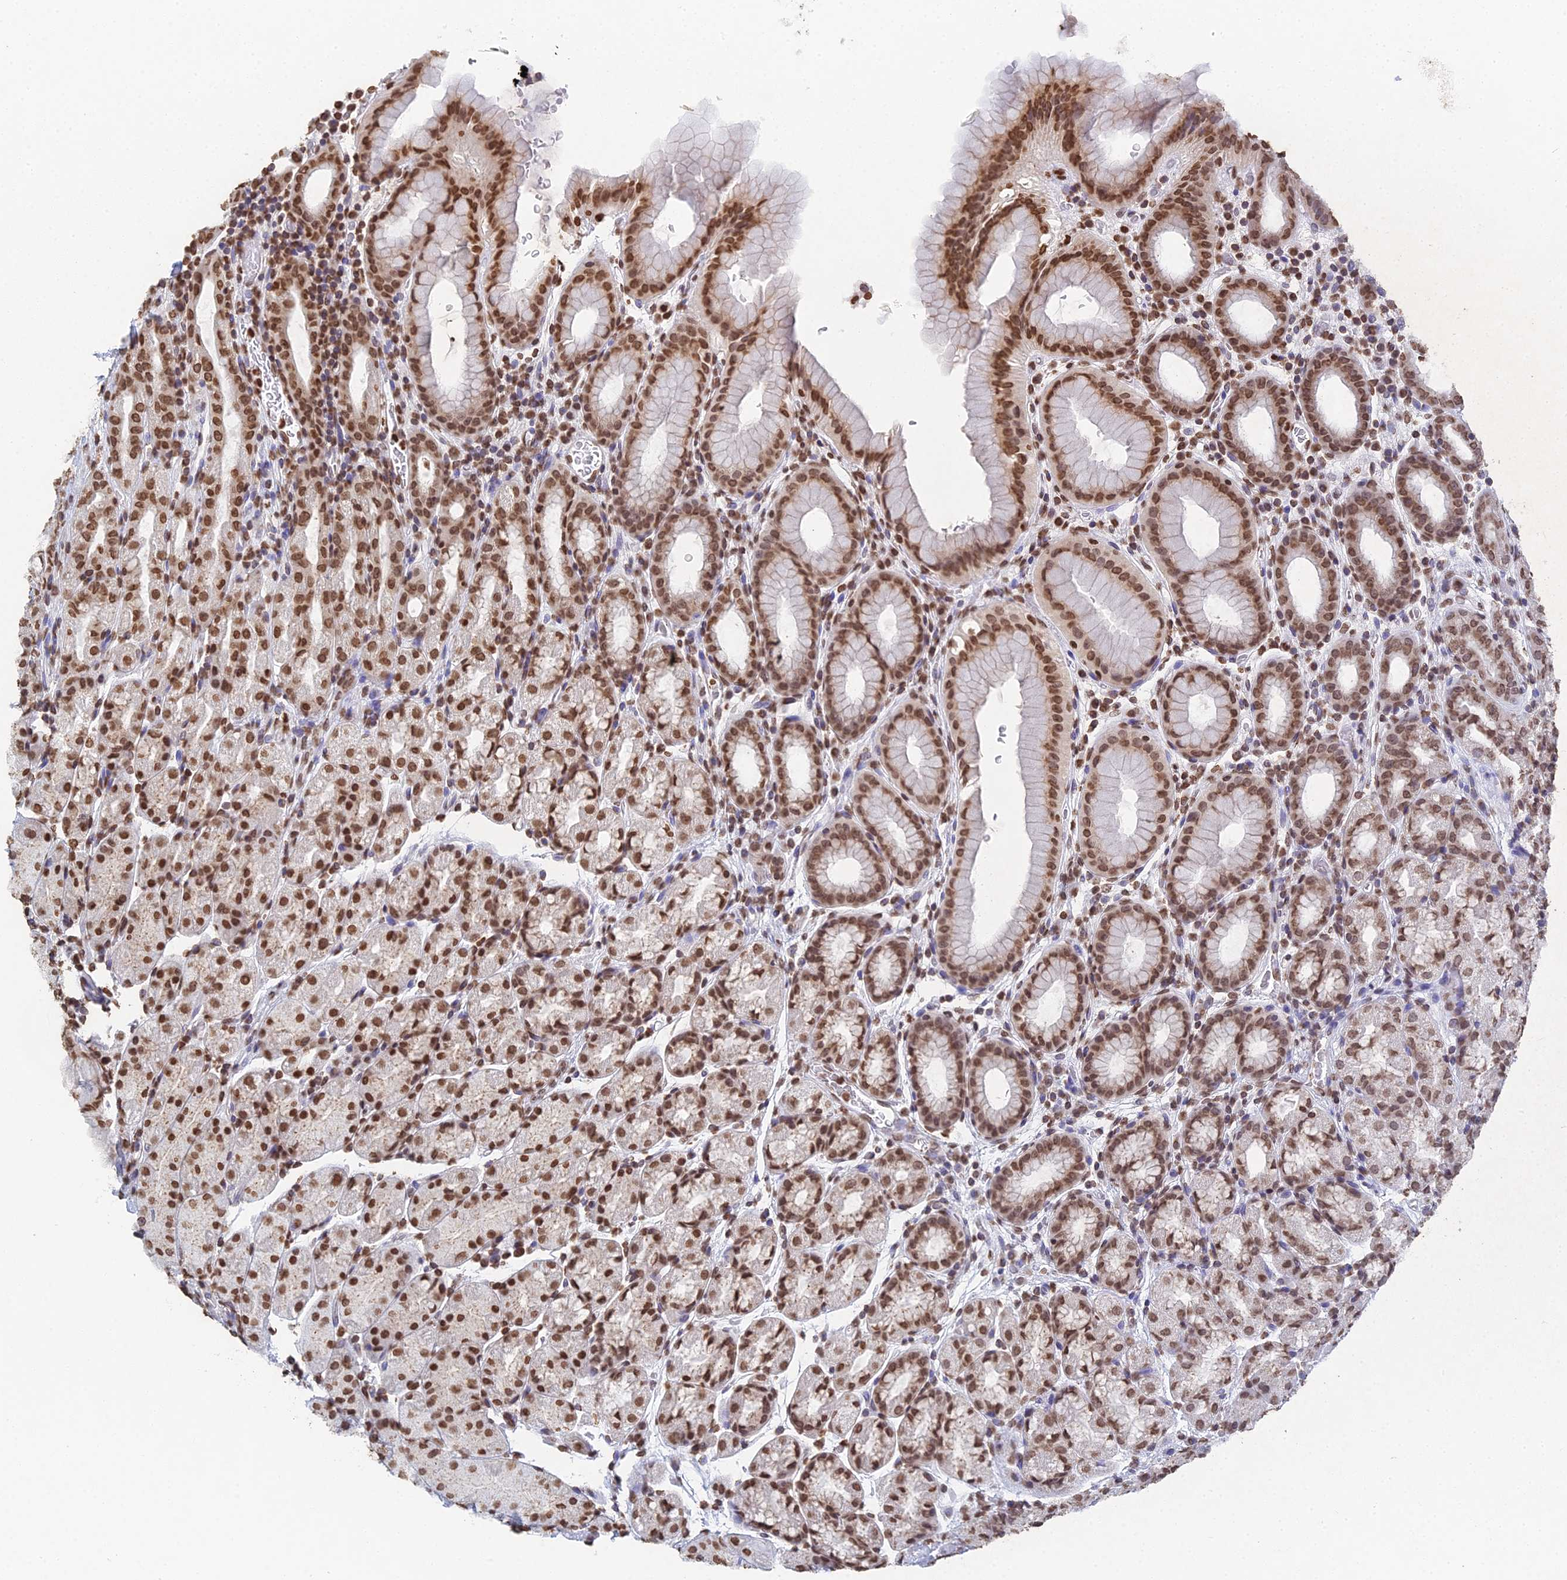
{"staining": {"intensity": "strong", "quantity": ">75%", "location": "nuclear"}, "tissue": "stomach", "cell_type": "Glandular cells", "image_type": "normal", "snomed": [{"axis": "morphology", "description": "Normal tissue, NOS"}, {"axis": "topography", "description": "Stomach, upper"}, {"axis": "topography", "description": "Stomach, lower"}, {"axis": "topography", "description": "Small intestine"}], "caption": "Strong nuclear positivity is present in about >75% of glandular cells in unremarkable stomach.", "gene": "GBP3", "patient": {"sex": "male", "age": 68}}